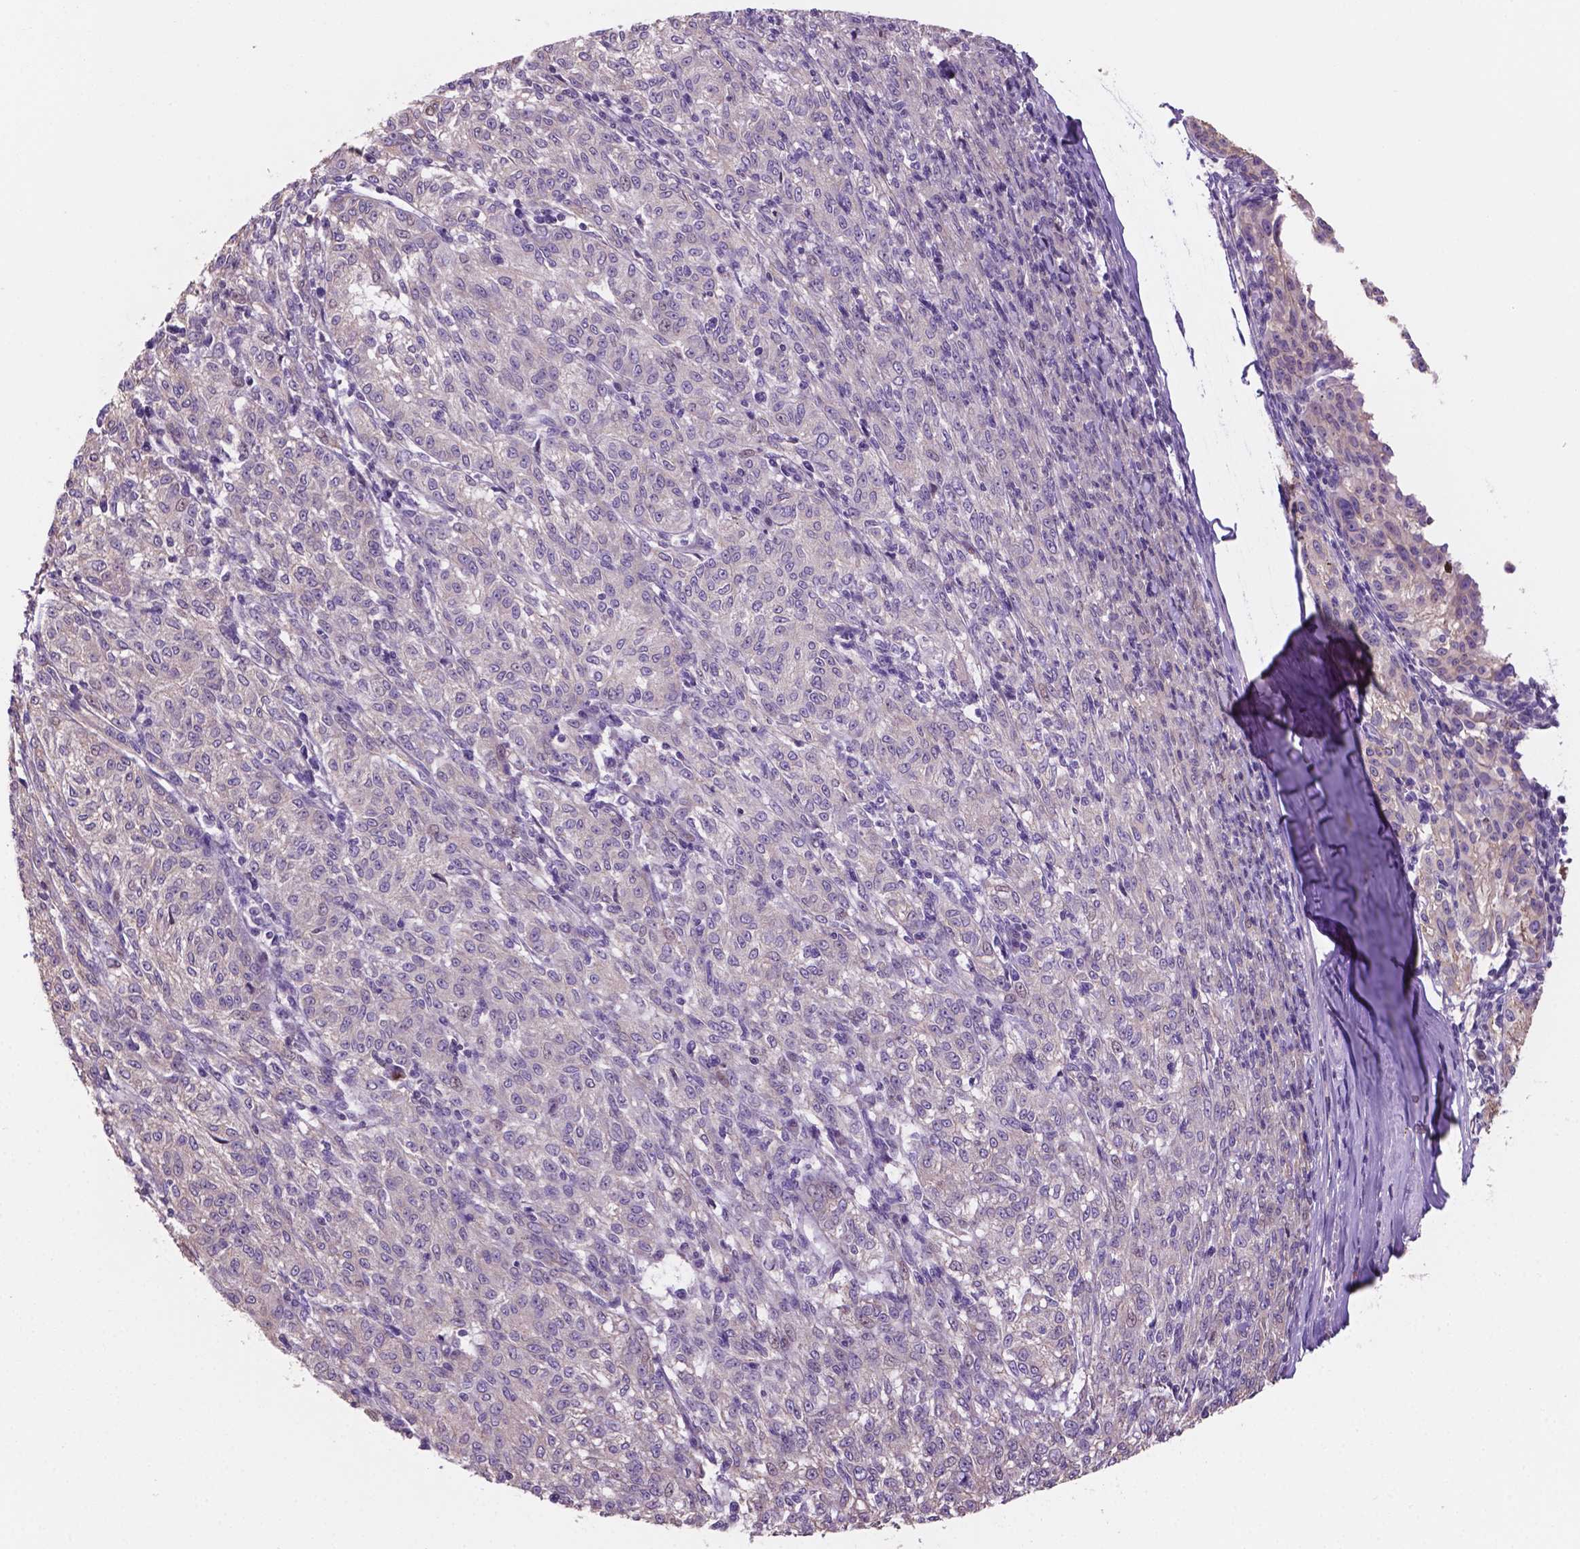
{"staining": {"intensity": "negative", "quantity": "none", "location": "none"}, "tissue": "melanoma", "cell_type": "Tumor cells", "image_type": "cancer", "snomed": [{"axis": "morphology", "description": "Malignant melanoma, NOS"}, {"axis": "topography", "description": "Skin"}], "caption": "Immunohistochemistry of malignant melanoma displays no positivity in tumor cells.", "gene": "MKRN2OS", "patient": {"sex": "female", "age": 72}}